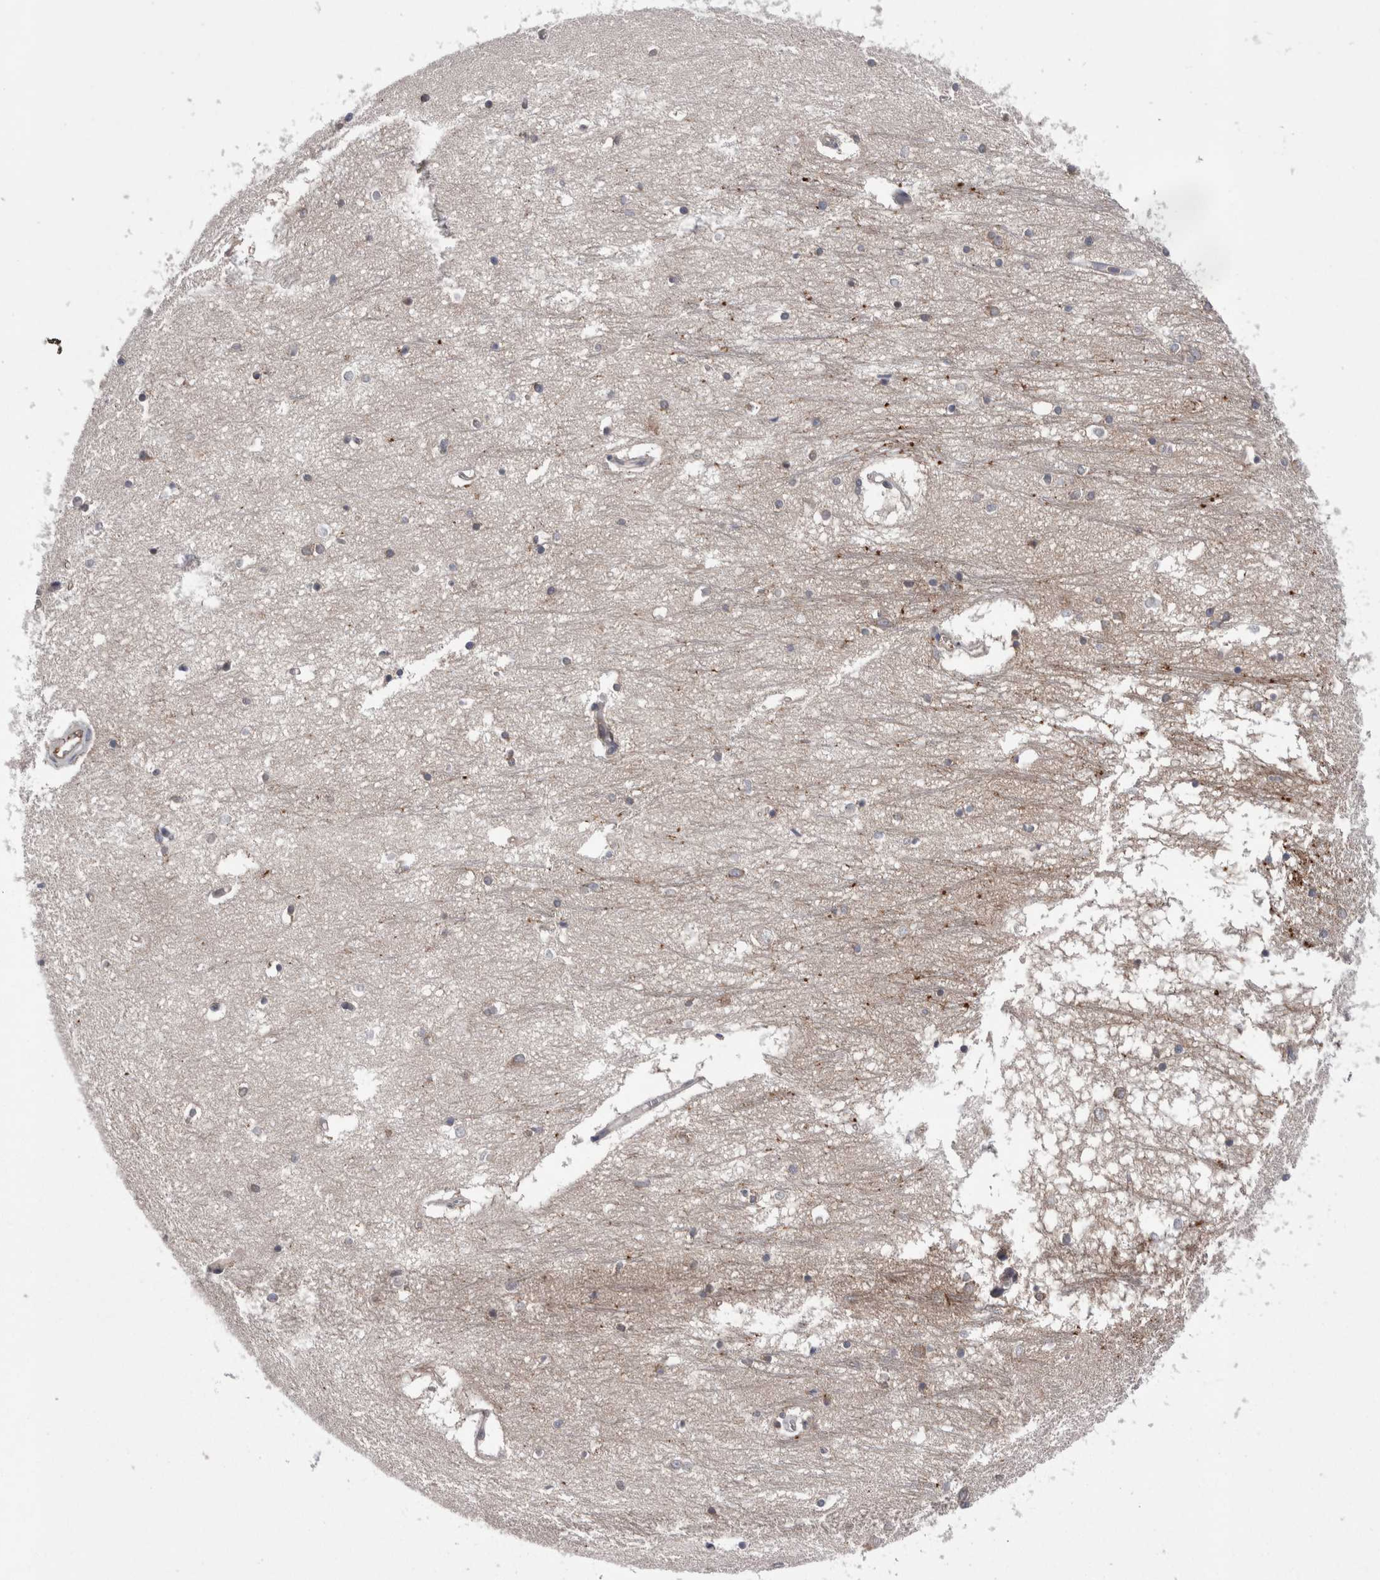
{"staining": {"intensity": "weak", "quantity": "<25%", "location": "cytoplasmic/membranous"}, "tissue": "hippocampus", "cell_type": "Glial cells", "image_type": "normal", "snomed": [{"axis": "morphology", "description": "Normal tissue, NOS"}, {"axis": "topography", "description": "Hippocampus"}], "caption": "This micrograph is of benign hippocampus stained with immunohistochemistry to label a protein in brown with the nuclei are counter-stained blue. There is no positivity in glial cells.", "gene": "LIMA1", "patient": {"sex": "male", "age": 70}}